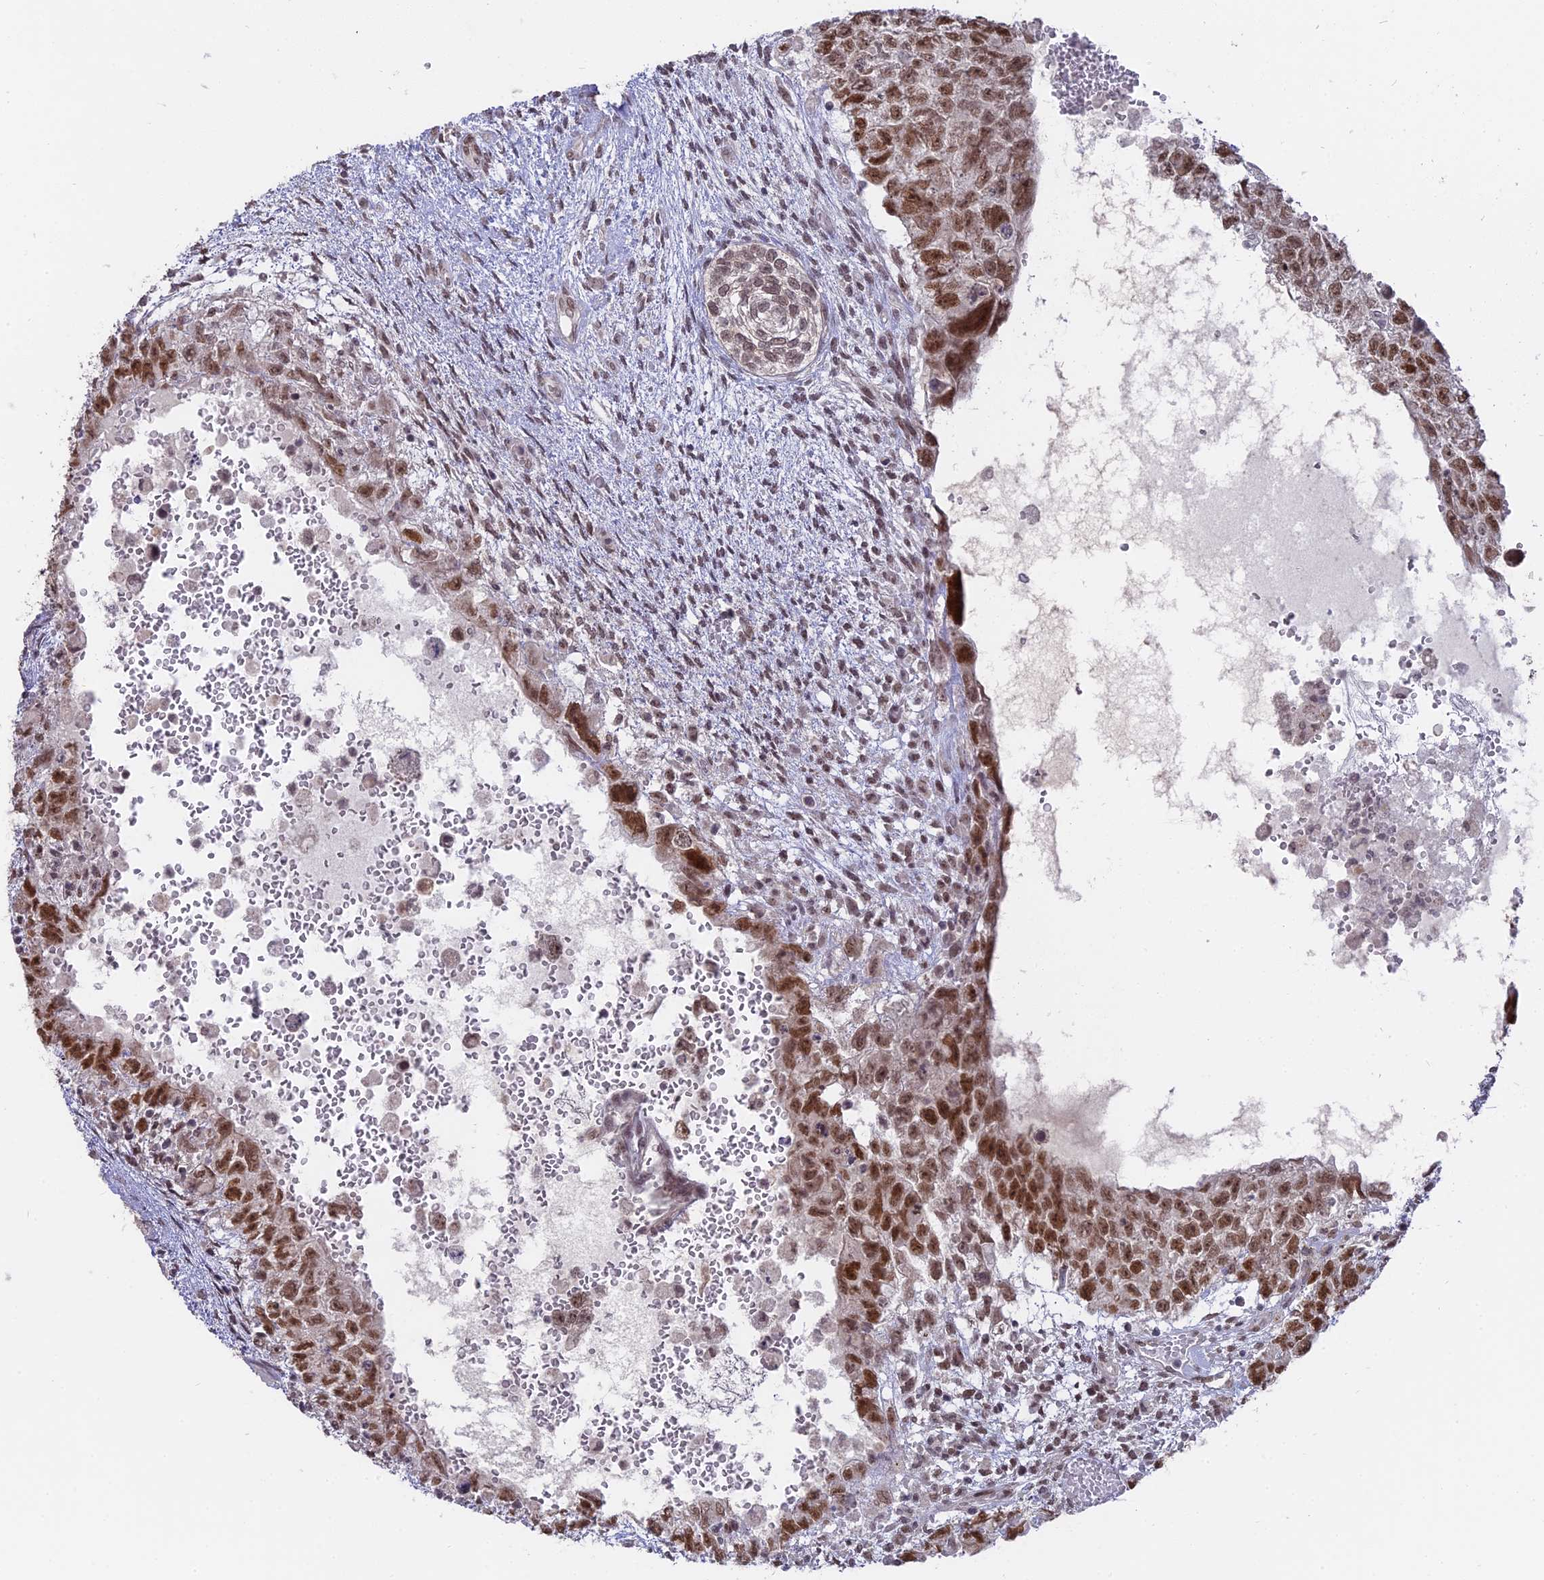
{"staining": {"intensity": "moderate", "quantity": ">75%", "location": "nuclear"}, "tissue": "testis cancer", "cell_type": "Tumor cells", "image_type": "cancer", "snomed": [{"axis": "morphology", "description": "Carcinoma, Embryonal, NOS"}, {"axis": "topography", "description": "Testis"}], "caption": "This image reveals immunohistochemistry staining of human testis cancer (embryonal carcinoma), with medium moderate nuclear expression in about >75% of tumor cells.", "gene": "NR1H3", "patient": {"sex": "male", "age": 26}}